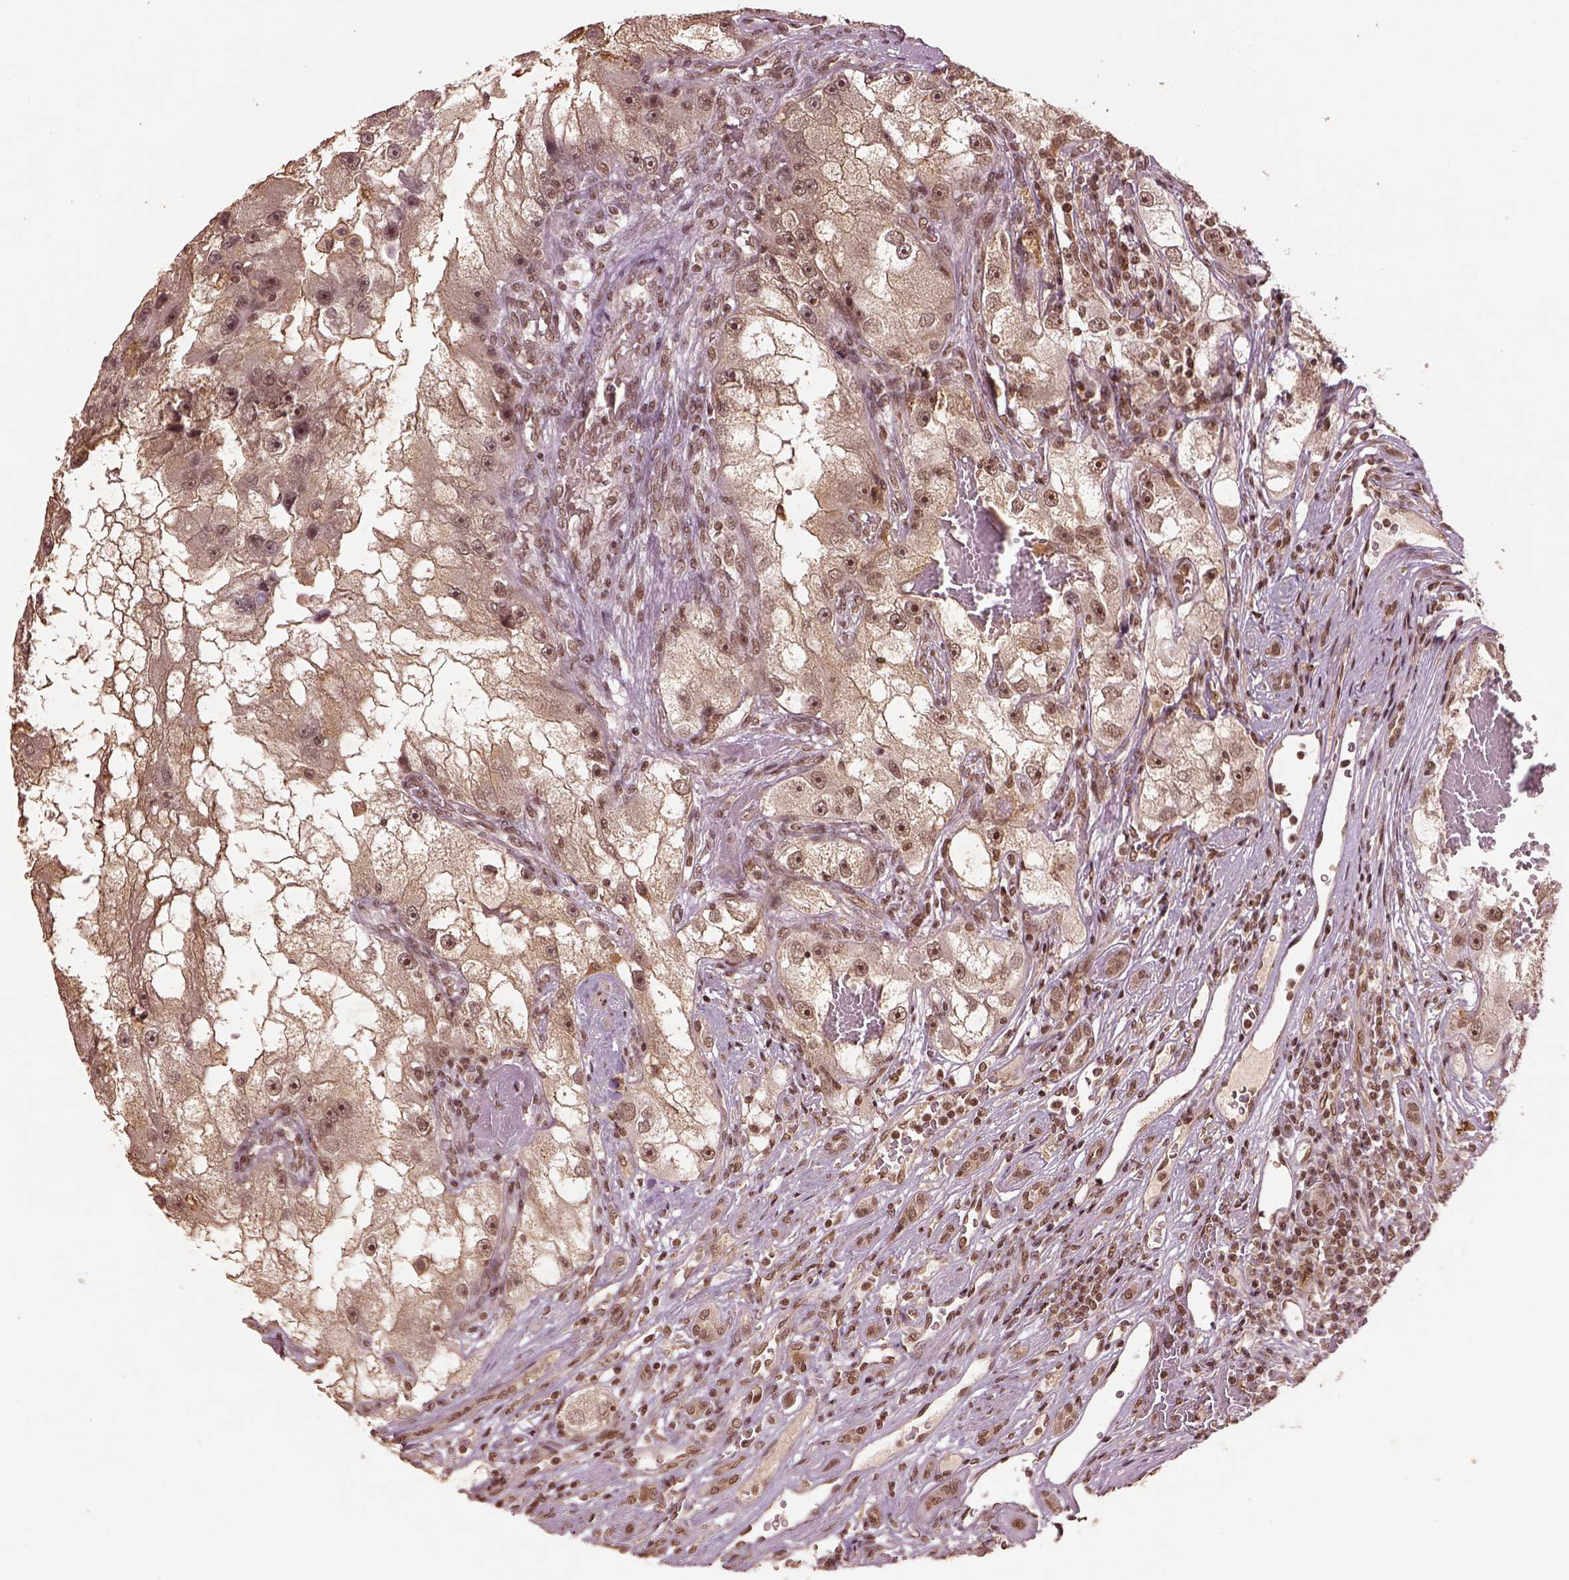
{"staining": {"intensity": "moderate", "quantity": ">75%", "location": "nuclear"}, "tissue": "renal cancer", "cell_type": "Tumor cells", "image_type": "cancer", "snomed": [{"axis": "morphology", "description": "Adenocarcinoma, NOS"}, {"axis": "topography", "description": "Kidney"}], "caption": "The image exhibits a brown stain indicating the presence of a protein in the nuclear of tumor cells in renal cancer (adenocarcinoma). Ihc stains the protein in brown and the nuclei are stained blue.", "gene": "BRD9", "patient": {"sex": "male", "age": 63}}